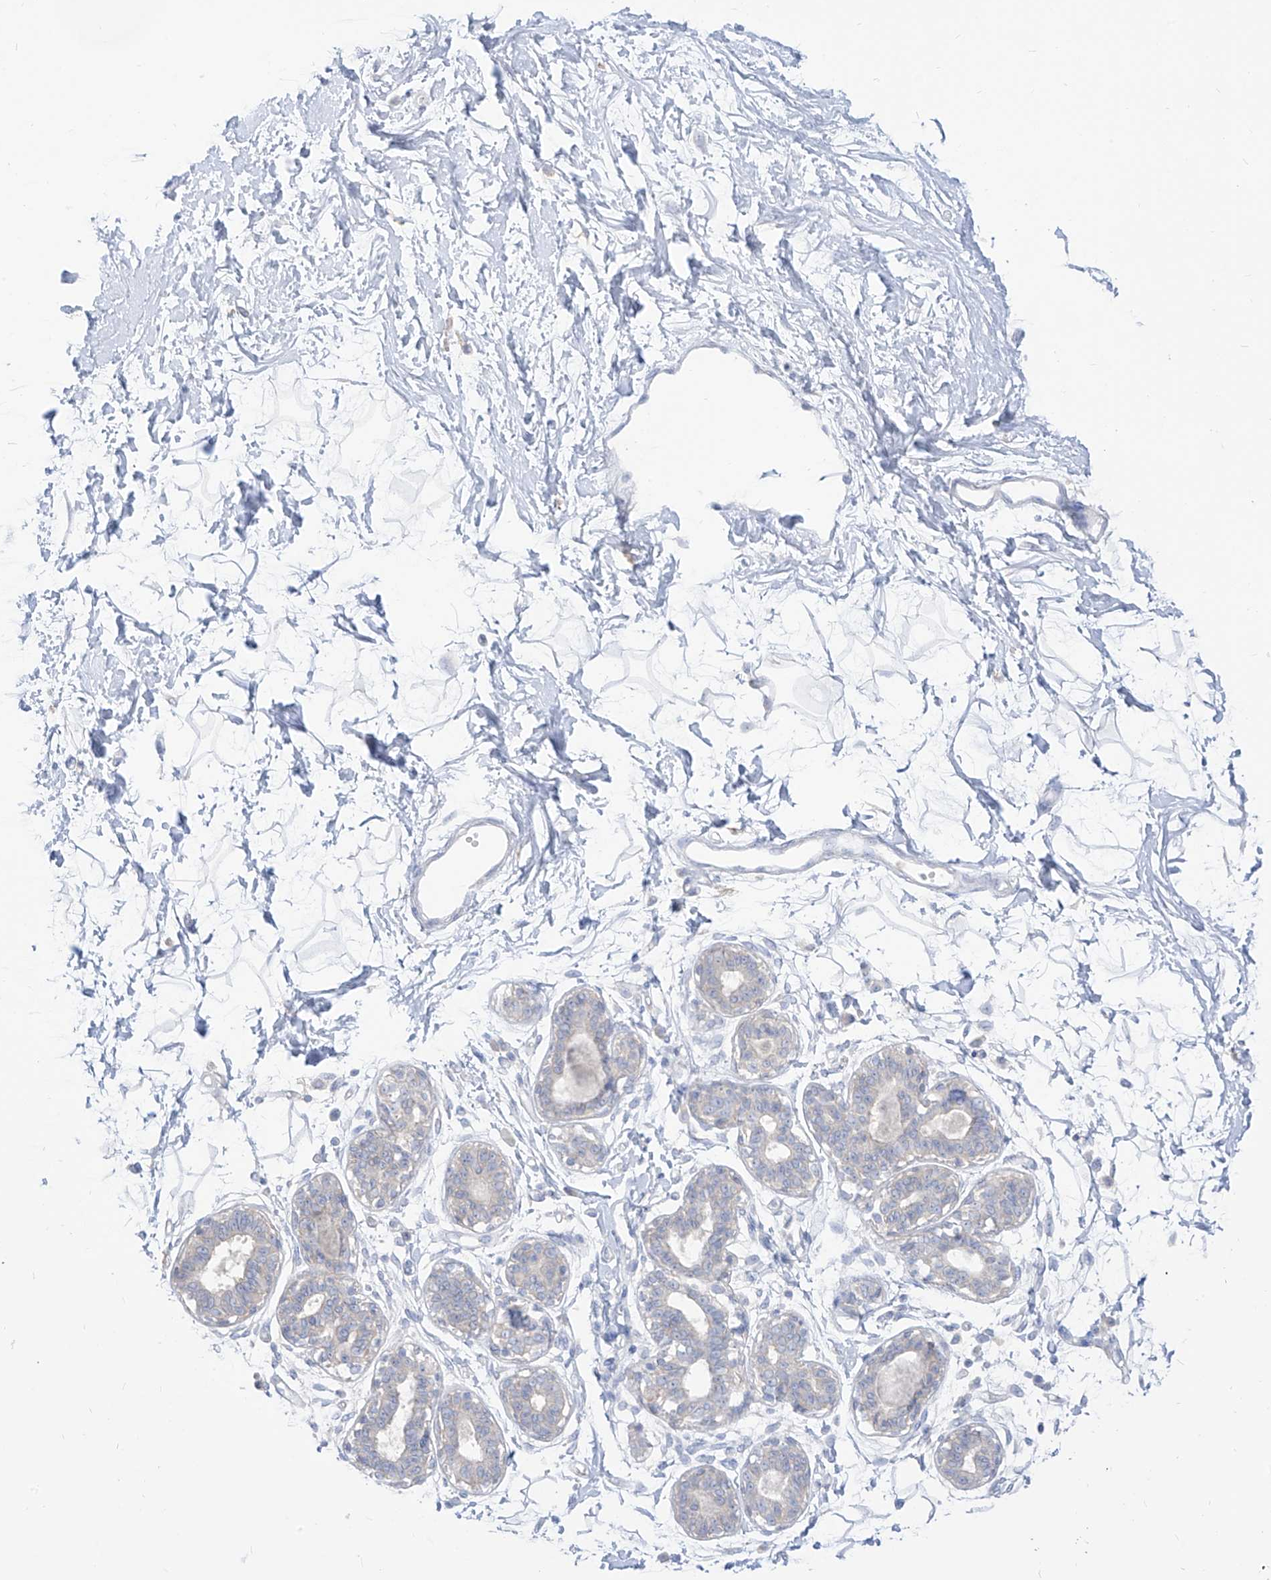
{"staining": {"intensity": "negative", "quantity": "none", "location": "none"}, "tissue": "breast", "cell_type": "Adipocytes", "image_type": "normal", "snomed": [{"axis": "morphology", "description": "Normal tissue, NOS"}, {"axis": "topography", "description": "Breast"}], "caption": "Image shows no significant protein positivity in adipocytes of unremarkable breast. (IHC, brightfield microscopy, high magnification).", "gene": "ARHGEF40", "patient": {"sex": "female", "age": 45}}